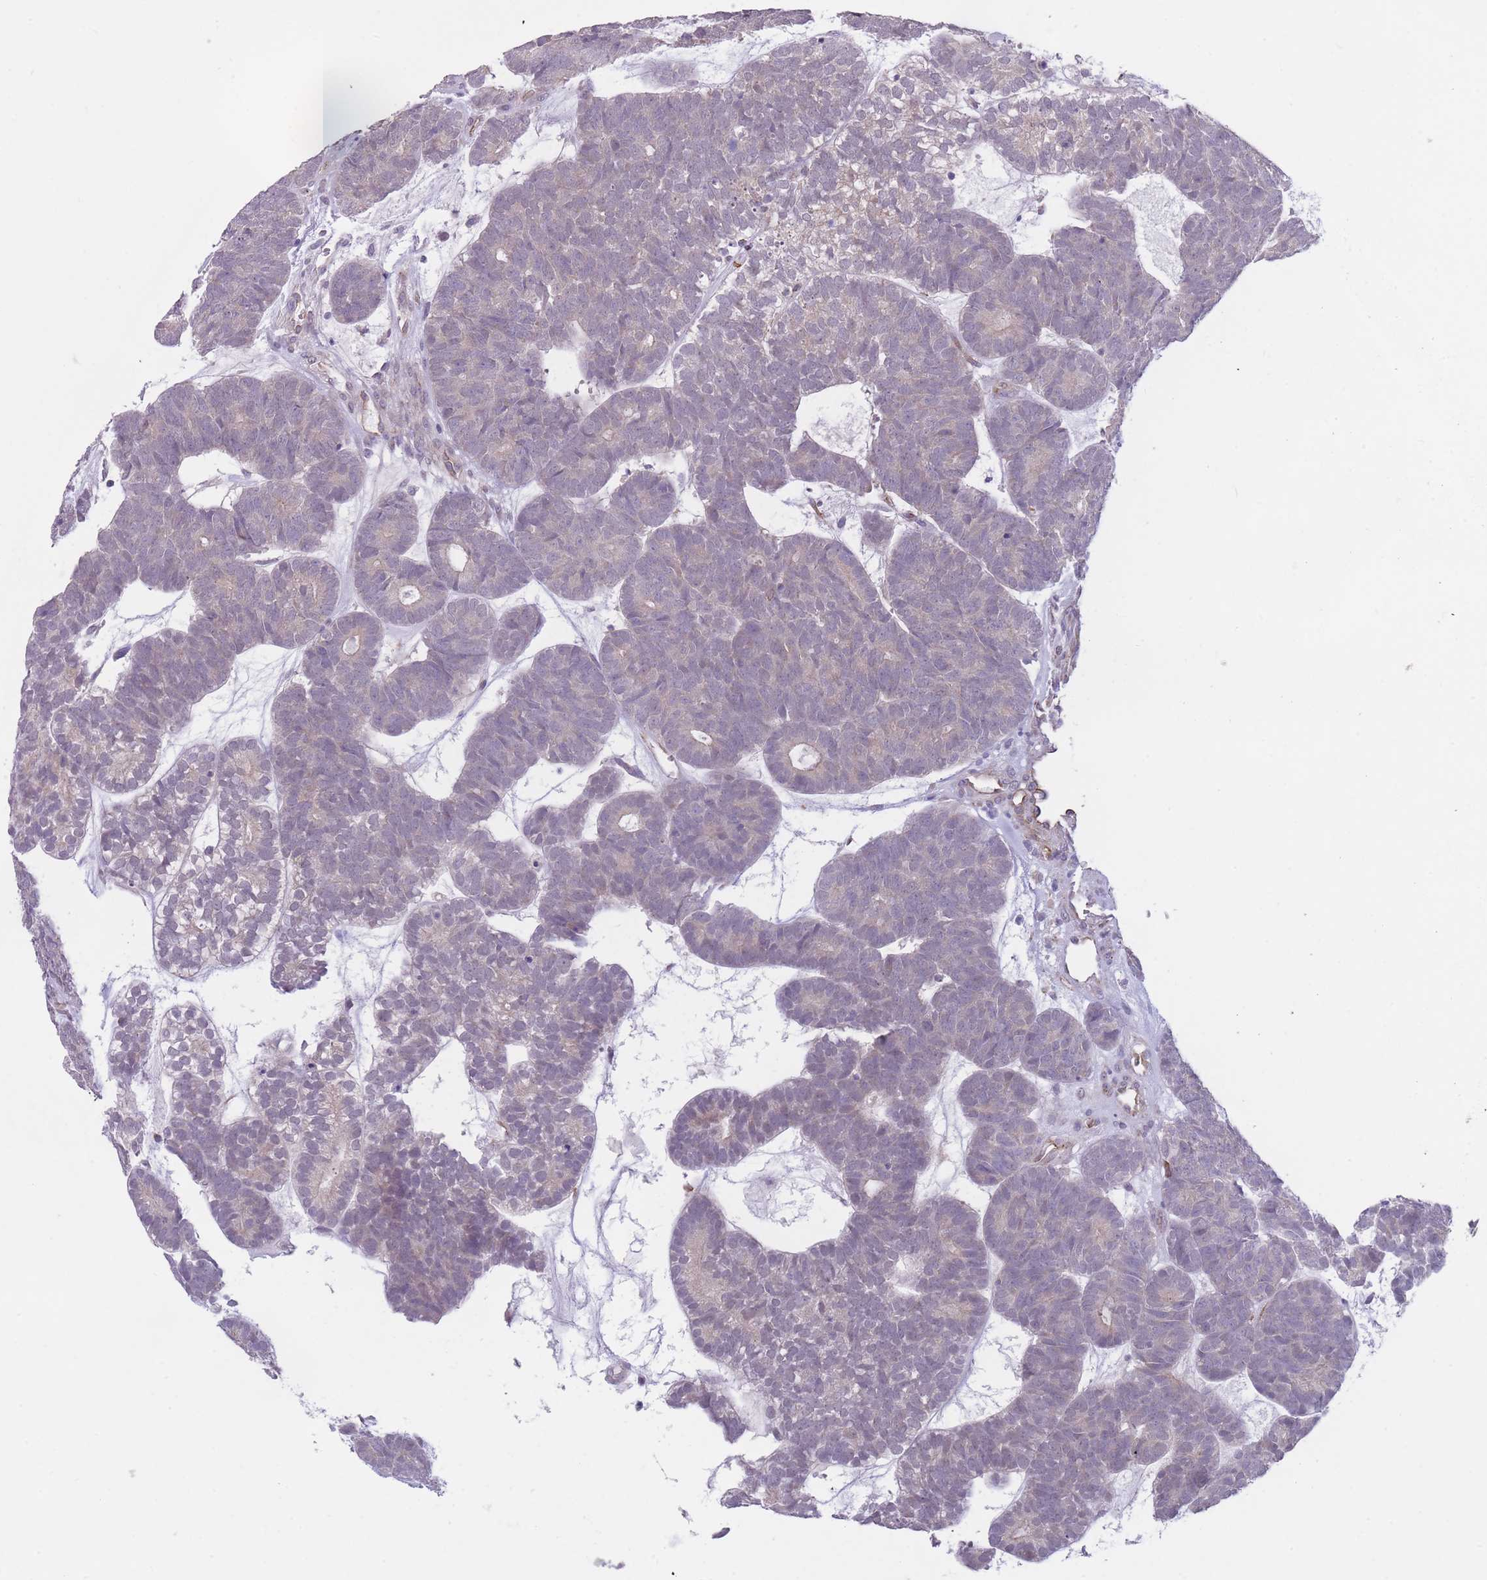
{"staining": {"intensity": "negative", "quantity": "none", "location": "none"}, "tissue": "head and neck cancer", "cell_type": "Tumor cells", "image_type": "cancer", "snomed": [{"axis": "morphology", "description": "Adenocarcinoma, NOS"}, {"axis": "topography", "description": "Head-Neck"}], "caption": "This is a photomicrograph of immunohistochemistry staining of head and neck adenocarcinoma, which shows no staining in tumor cells.", "gene": "QTRT1", "patient": {"sex": "female", "age": 81}}